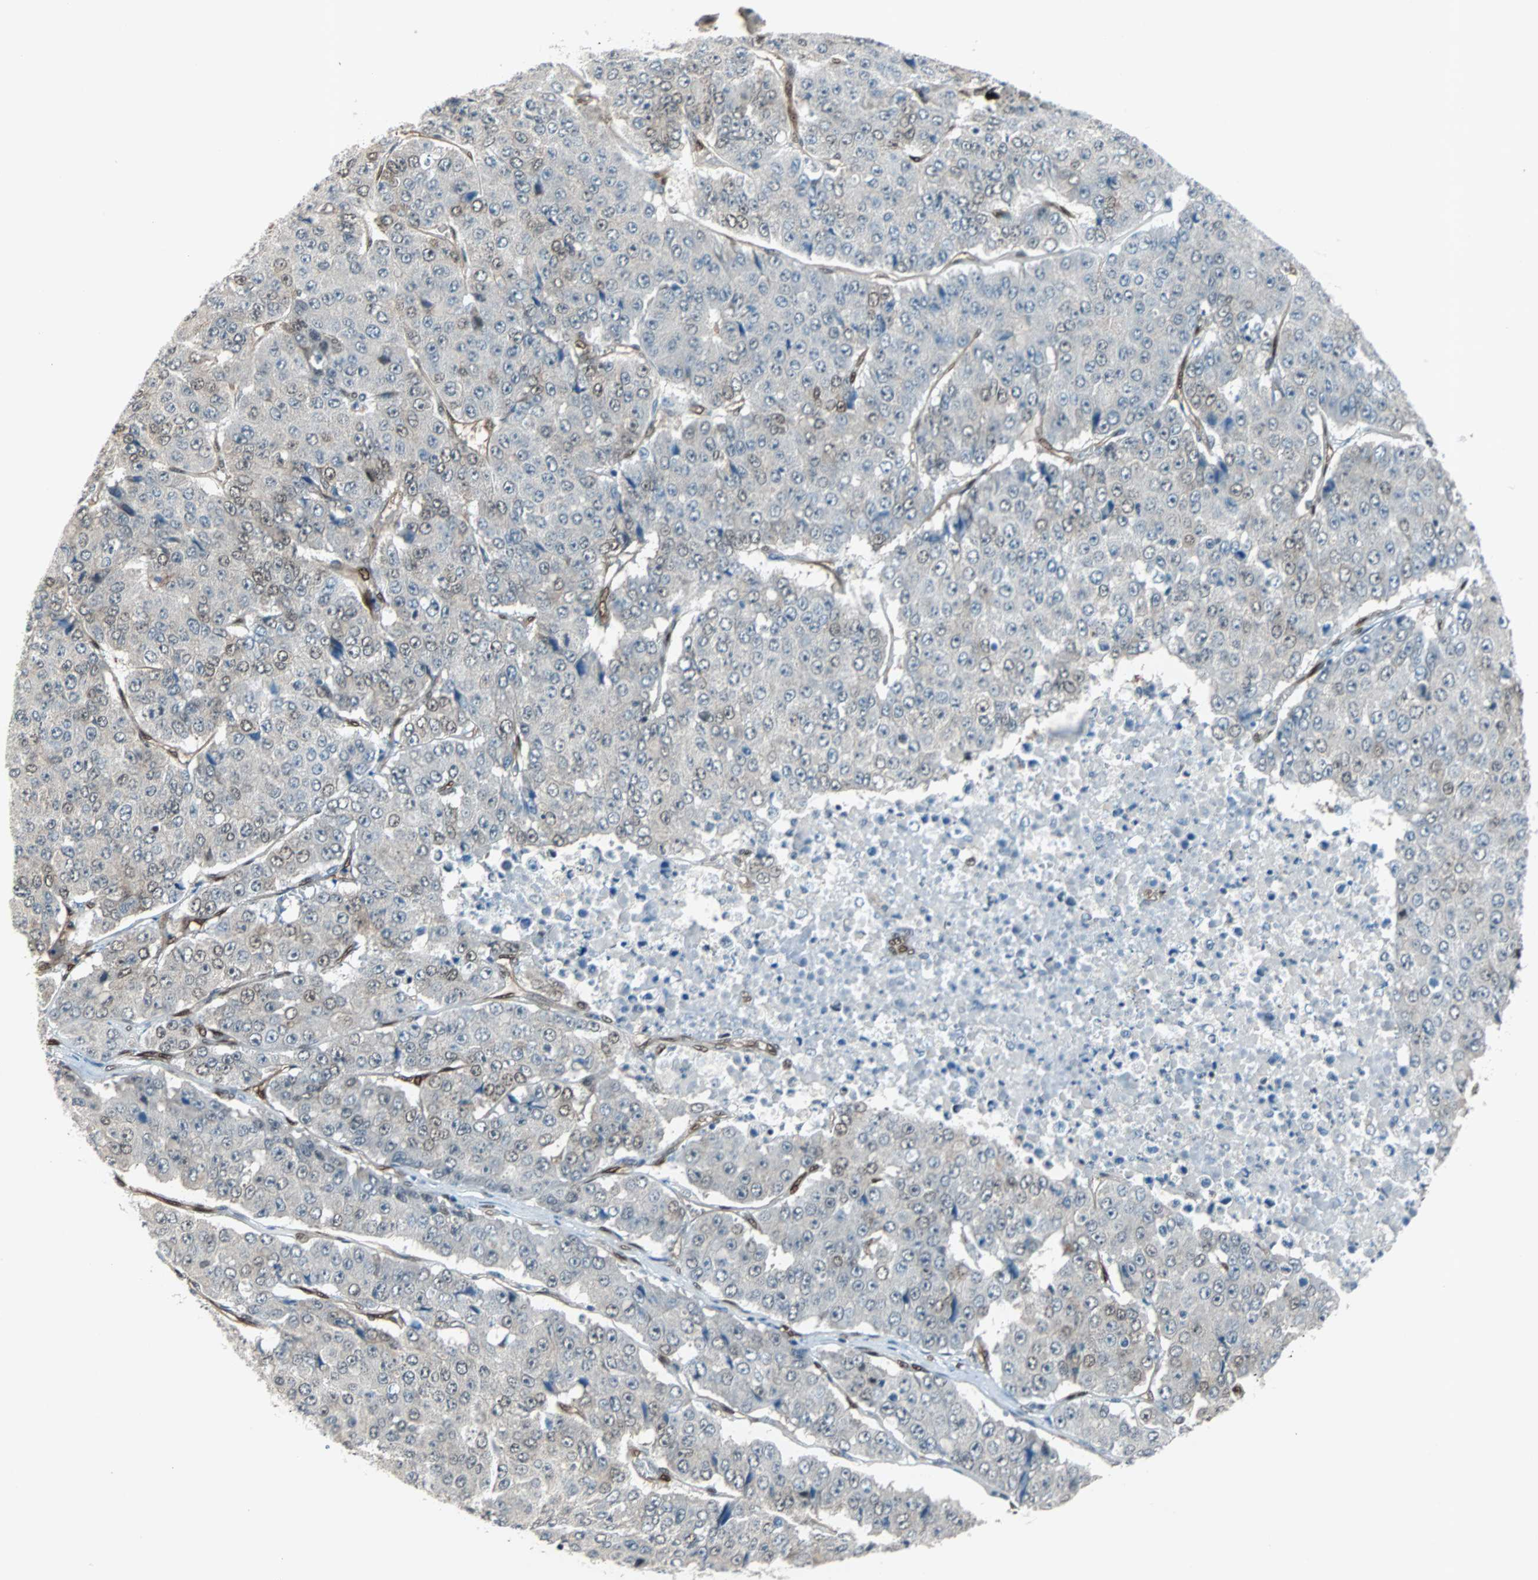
{"staining": {"intensity": "weak", "quantity": "<25%", "location": "cytoplasmic/membranous,nuclear"}, "tissue": "pancreatic cancer", "cell_type": "Tumor cells", "image_type": "cancer", "snomed": [{"axis": "morphology", "description": "Adenocarcinoma, NOS"}, {"axis": "topography", "description": "Pancreas"}], "caption": "Human pancreatic adenocarcinoma stained for a protein using immunohistochemistry (IHC) exhibits no staining in tumor cells.", "gene": "WWTR1", "patient": {"sex": "male", "age": 50}}